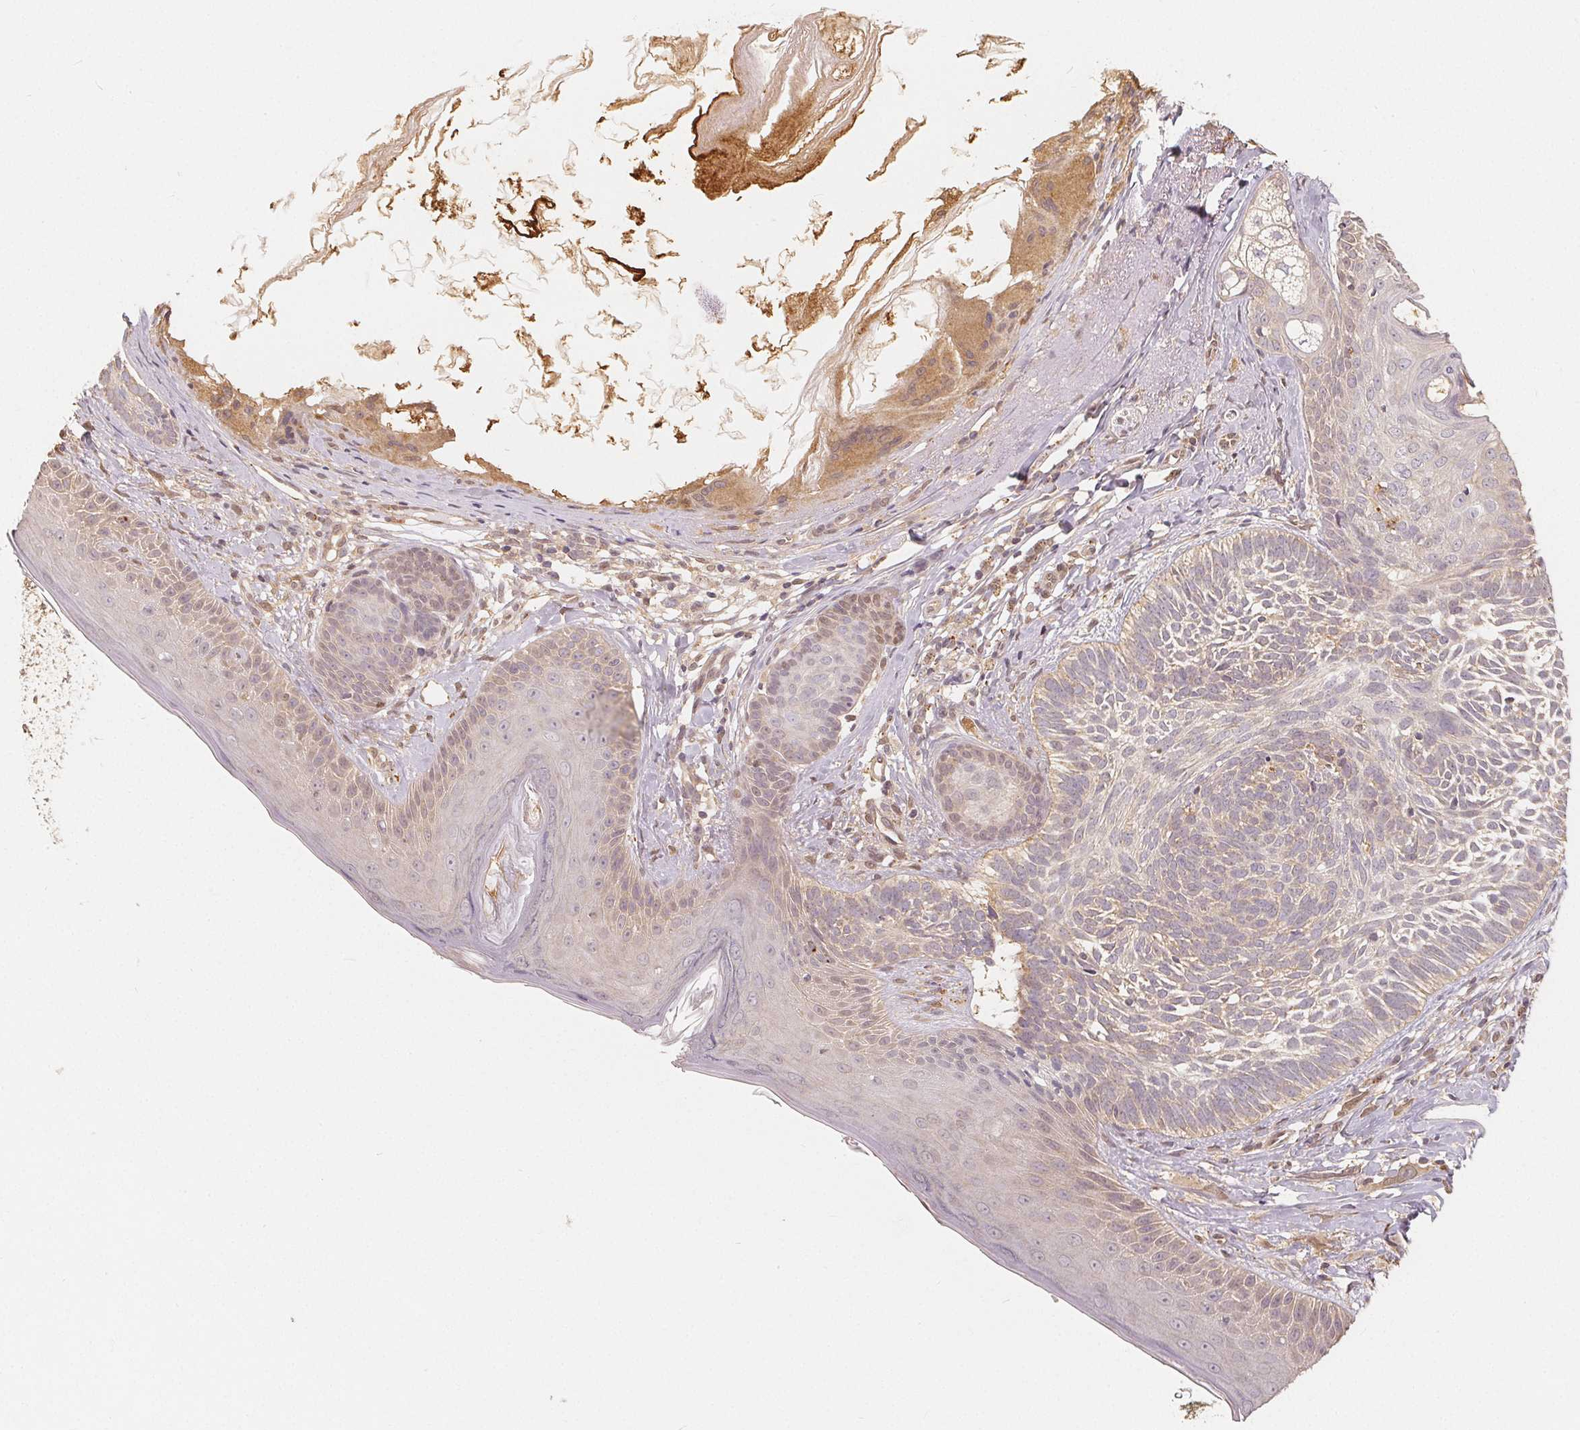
{"staining": {"intensity": "weak", "quantity": "<25%", "location": "cytoplasmic/membranous"}, "tissue": "skin cancer", "cell_type": "Tumor cells", "image_type": "cancer", "snomed": [{"axis": "morphology", "description": "Basal cell carcinoma"}, {"axis": "topography", "description": "Skin"}], "caption": "Skin cancer (basal cell carcinoma) was stained to show a protein in brown. There is no significant staining in tumor cells. (Brightfield microscopy of DAB (3,3'-diaminobenzidine) IHC at high magnification).", "gene": "GUSB", "patient": {"sex": "female", "age": 74}}